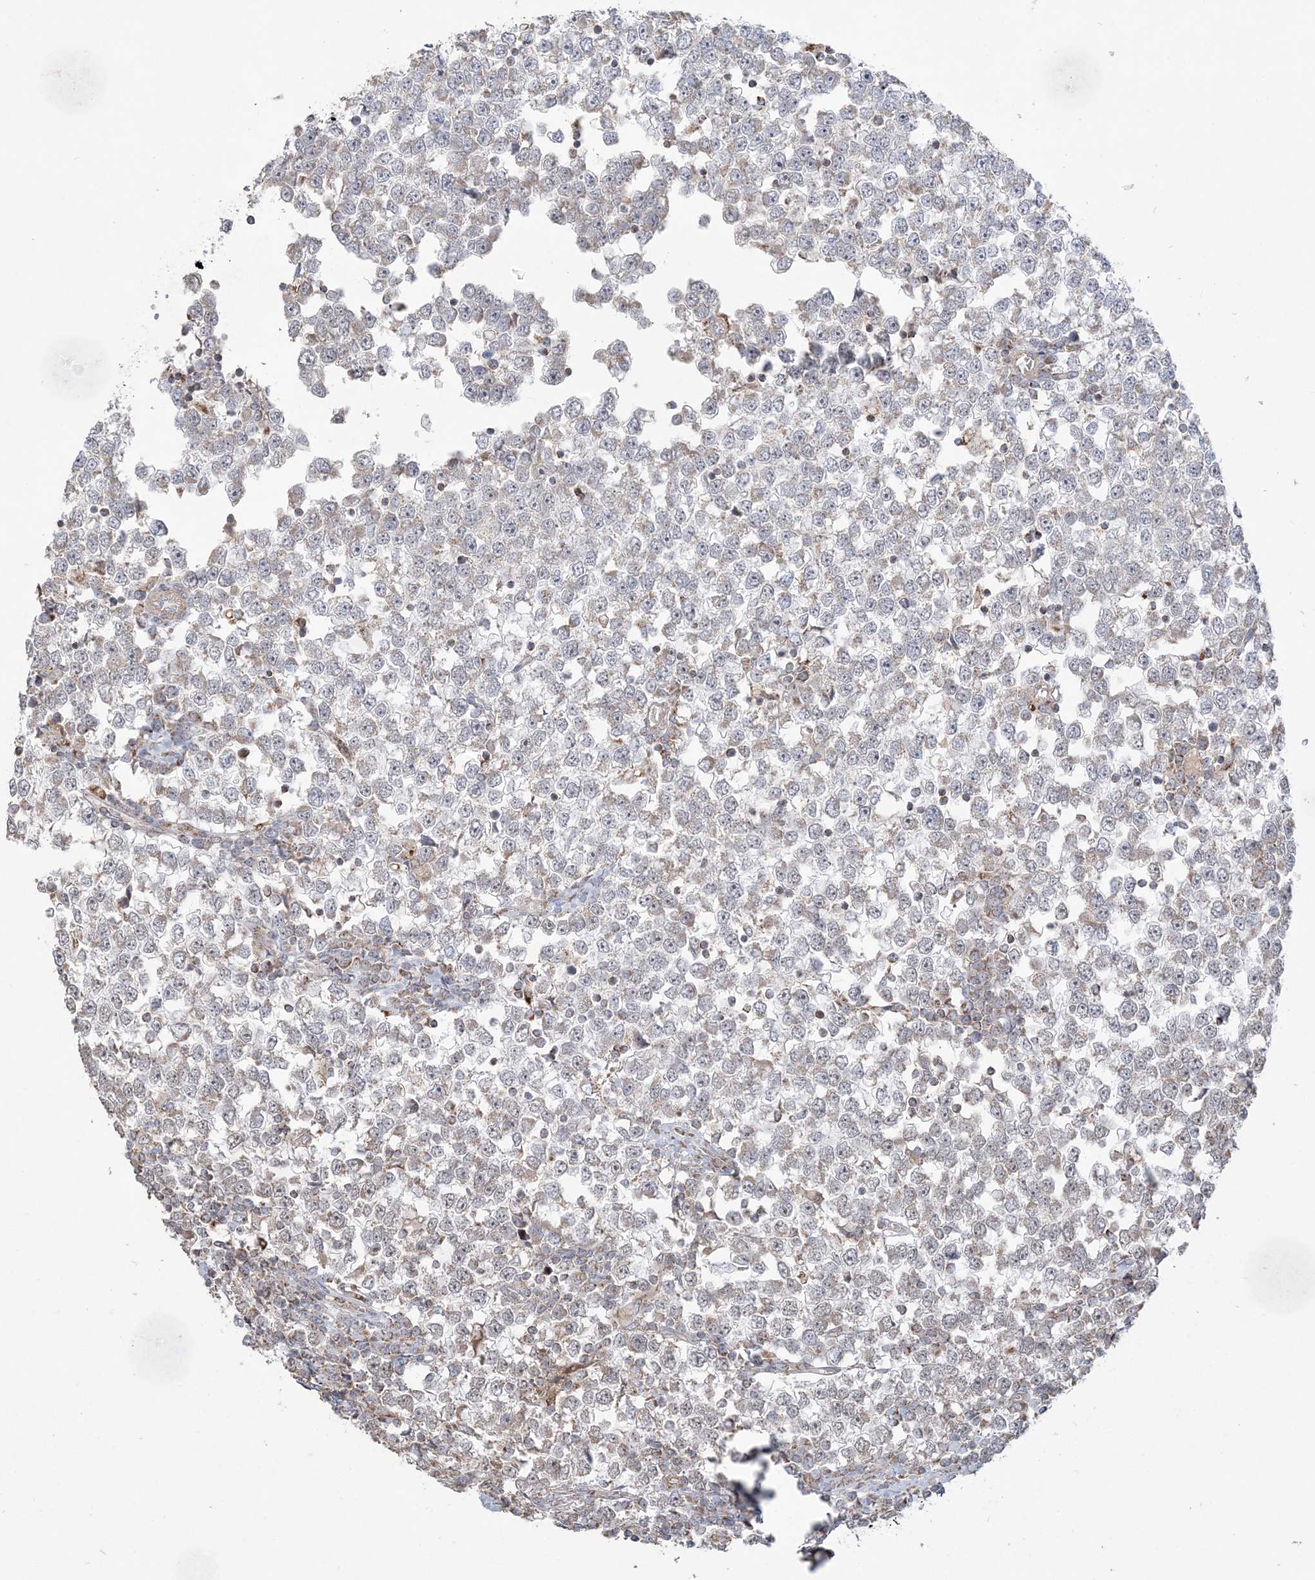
{"staining": {"intensity": "weak", "quantity": "<25%", "location": "nuclear"}, "tissue": "testis cancer", "cell_type": "Tumor cells", "image_type": "cancer", "snomed": [{"axis": "morphology", "description": "Seminoma, NOS"}, {"axis": "topography", "description": "Testis"}], "caption": "Immunohistochemistry of human testis cancer shows no expression in tumor cells.", "gene": "SCLT1", "patient": {"sex": "male", "age": 65}}